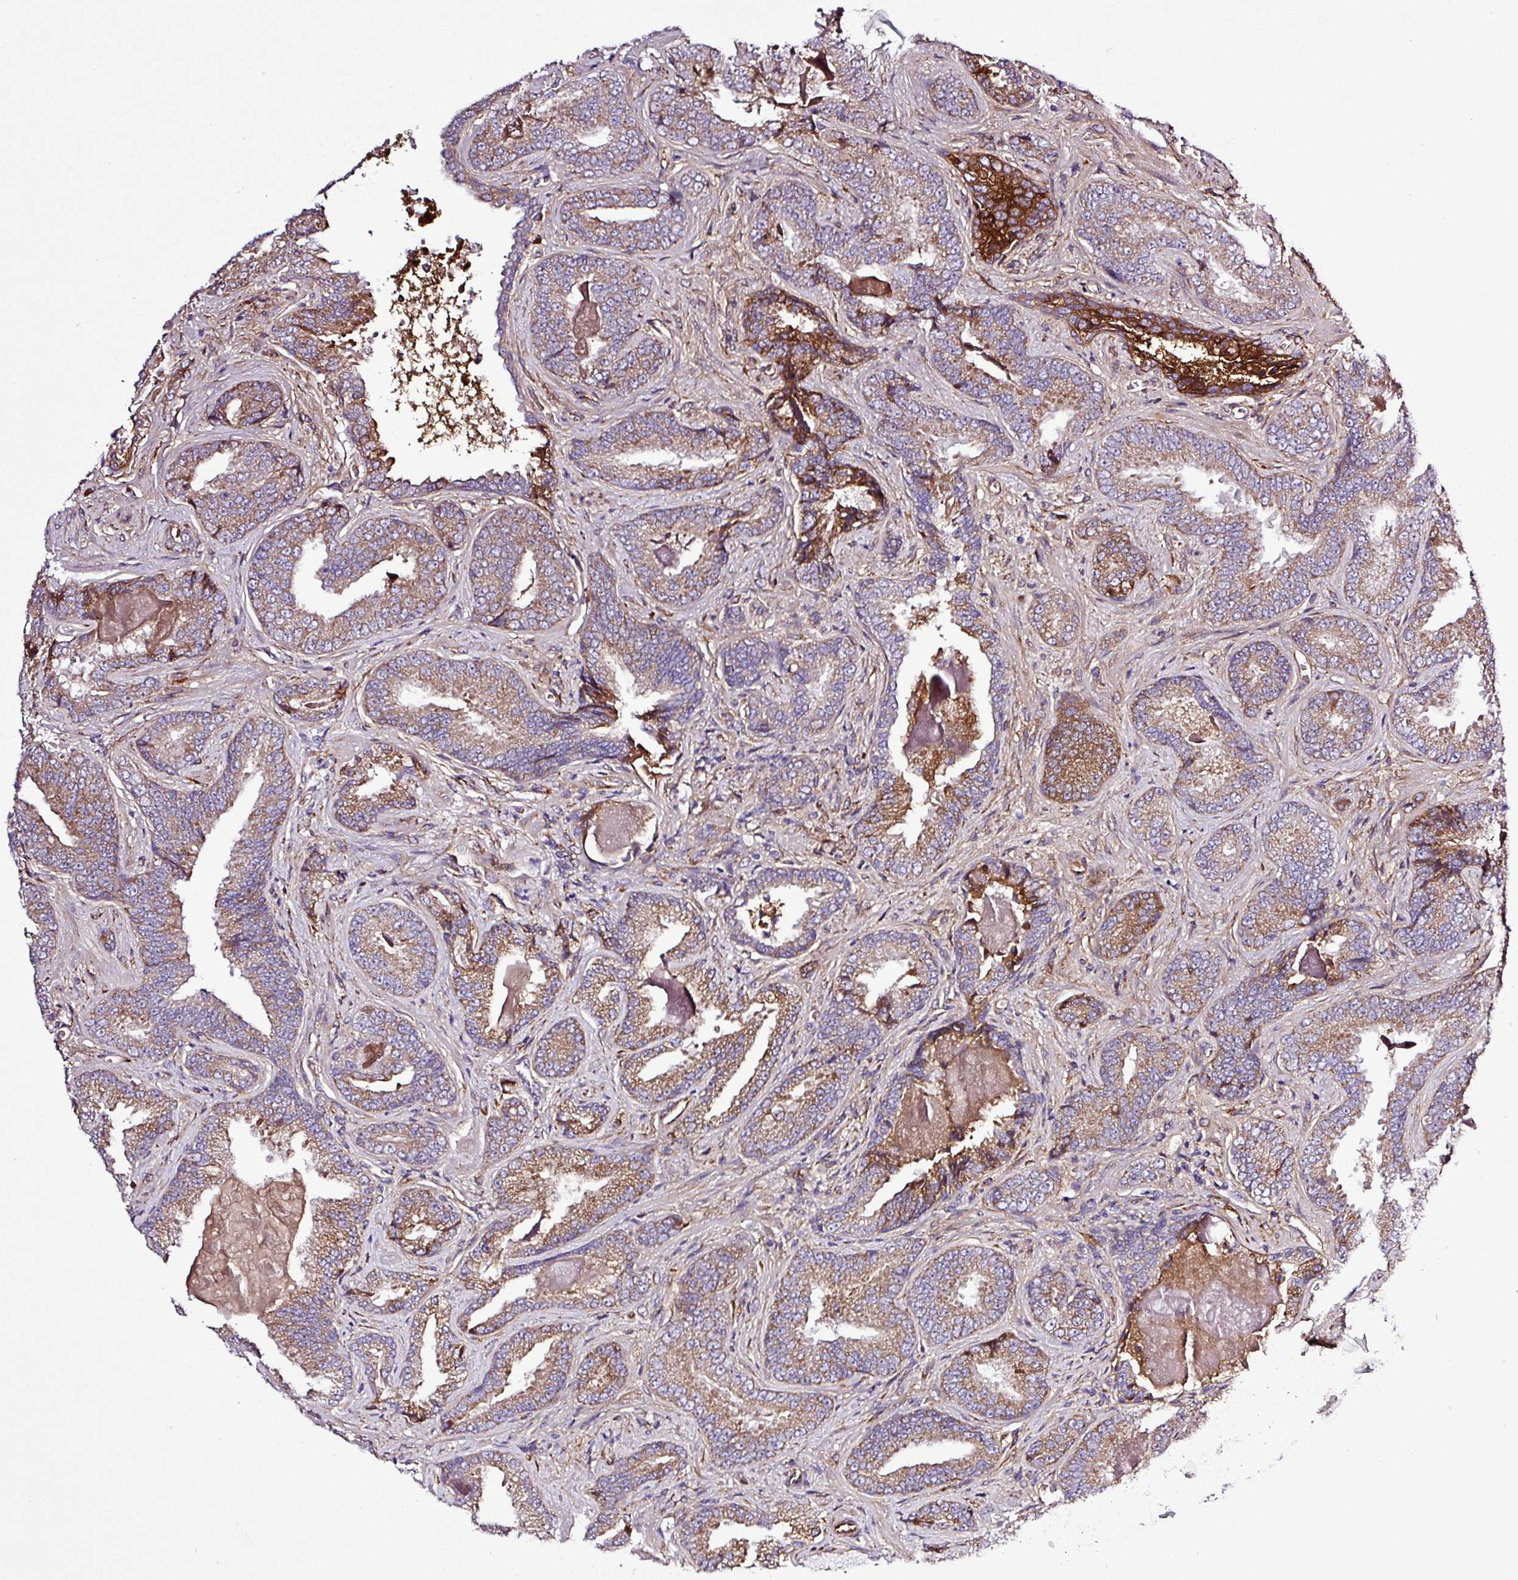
{"staining": {"intensity": "moderate", "quantity": ">75%", "location": "cytoplasmic/membranous"}, "tissue": "prostate cancer", "cell_type": "Tumor cells", "image_type": "cancer", "snomed": [{"axis": "morphology", "description": "Adenocarcinoma, Low grade"}, {"axis": "topography", "description": "Prostate"}], "caption": "Protein staining demonstrates moderate cytoplasmic/membranous staining in approximately >75% of tumor cells in prostate cancer (adenocarcinoma (low-grade)).", "gene": "CWH43", "patient": {"sex": "male", "age": 62}}